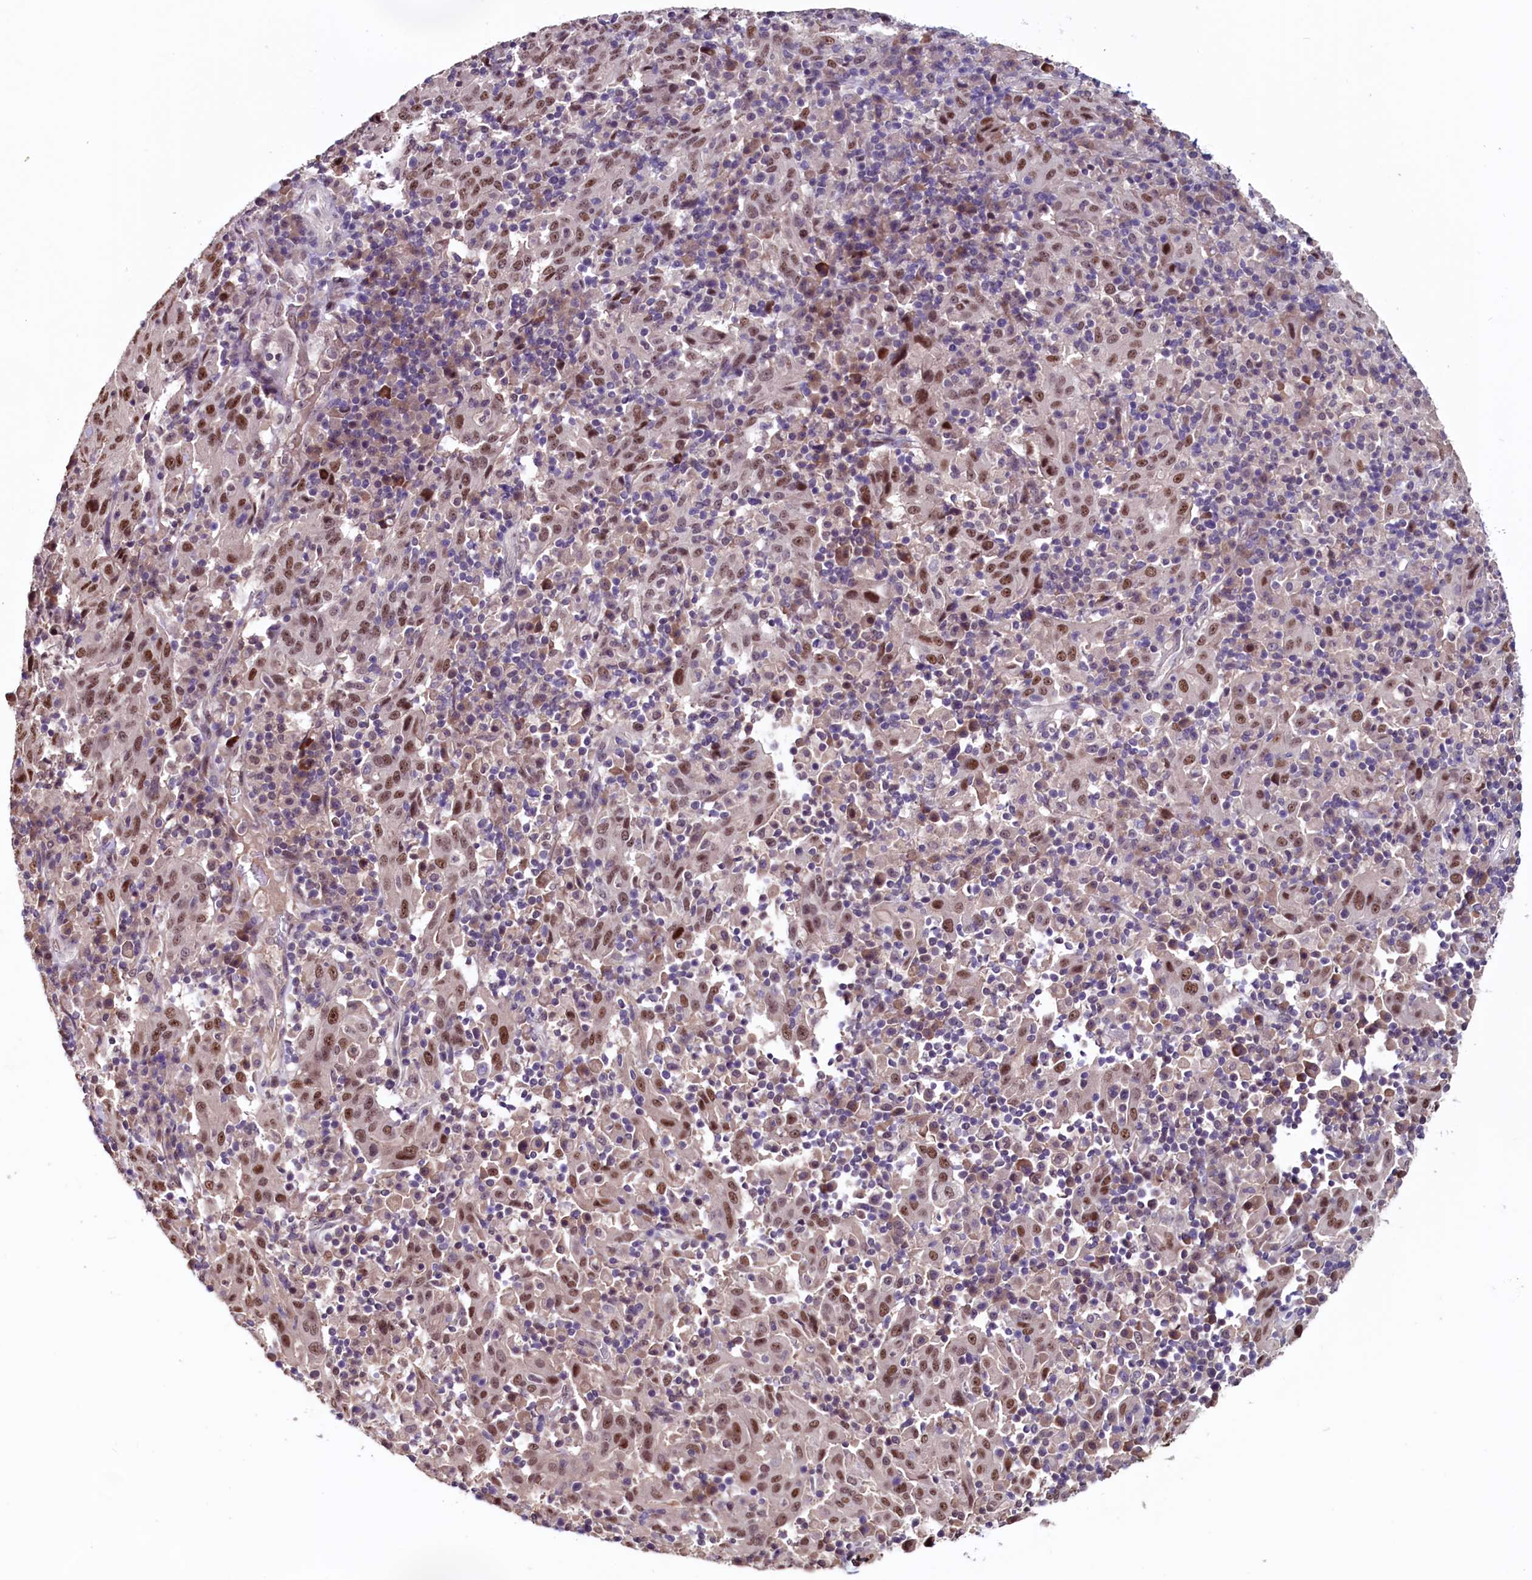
{"staining": {"intensity": "moderate", "quantity": ">75%", "location": "nuclear"}, "tissue": "pancreatic cancer", "cell_type": "Tumor cells", "image_type": "cancer", "snomed": [{"axis": "morphology", "description": "Adenocarcinoma, NOS"}, {"axis": "topography", "description": "Pancreas"}], "caption": "Tumor cells exhibit medium levels of moderate nuclear positivity in about >75% of cells in human adenocarcinoma (pancreatic).", "gene": "RNMT", "patient": {"sex": "male", "age": 63}}